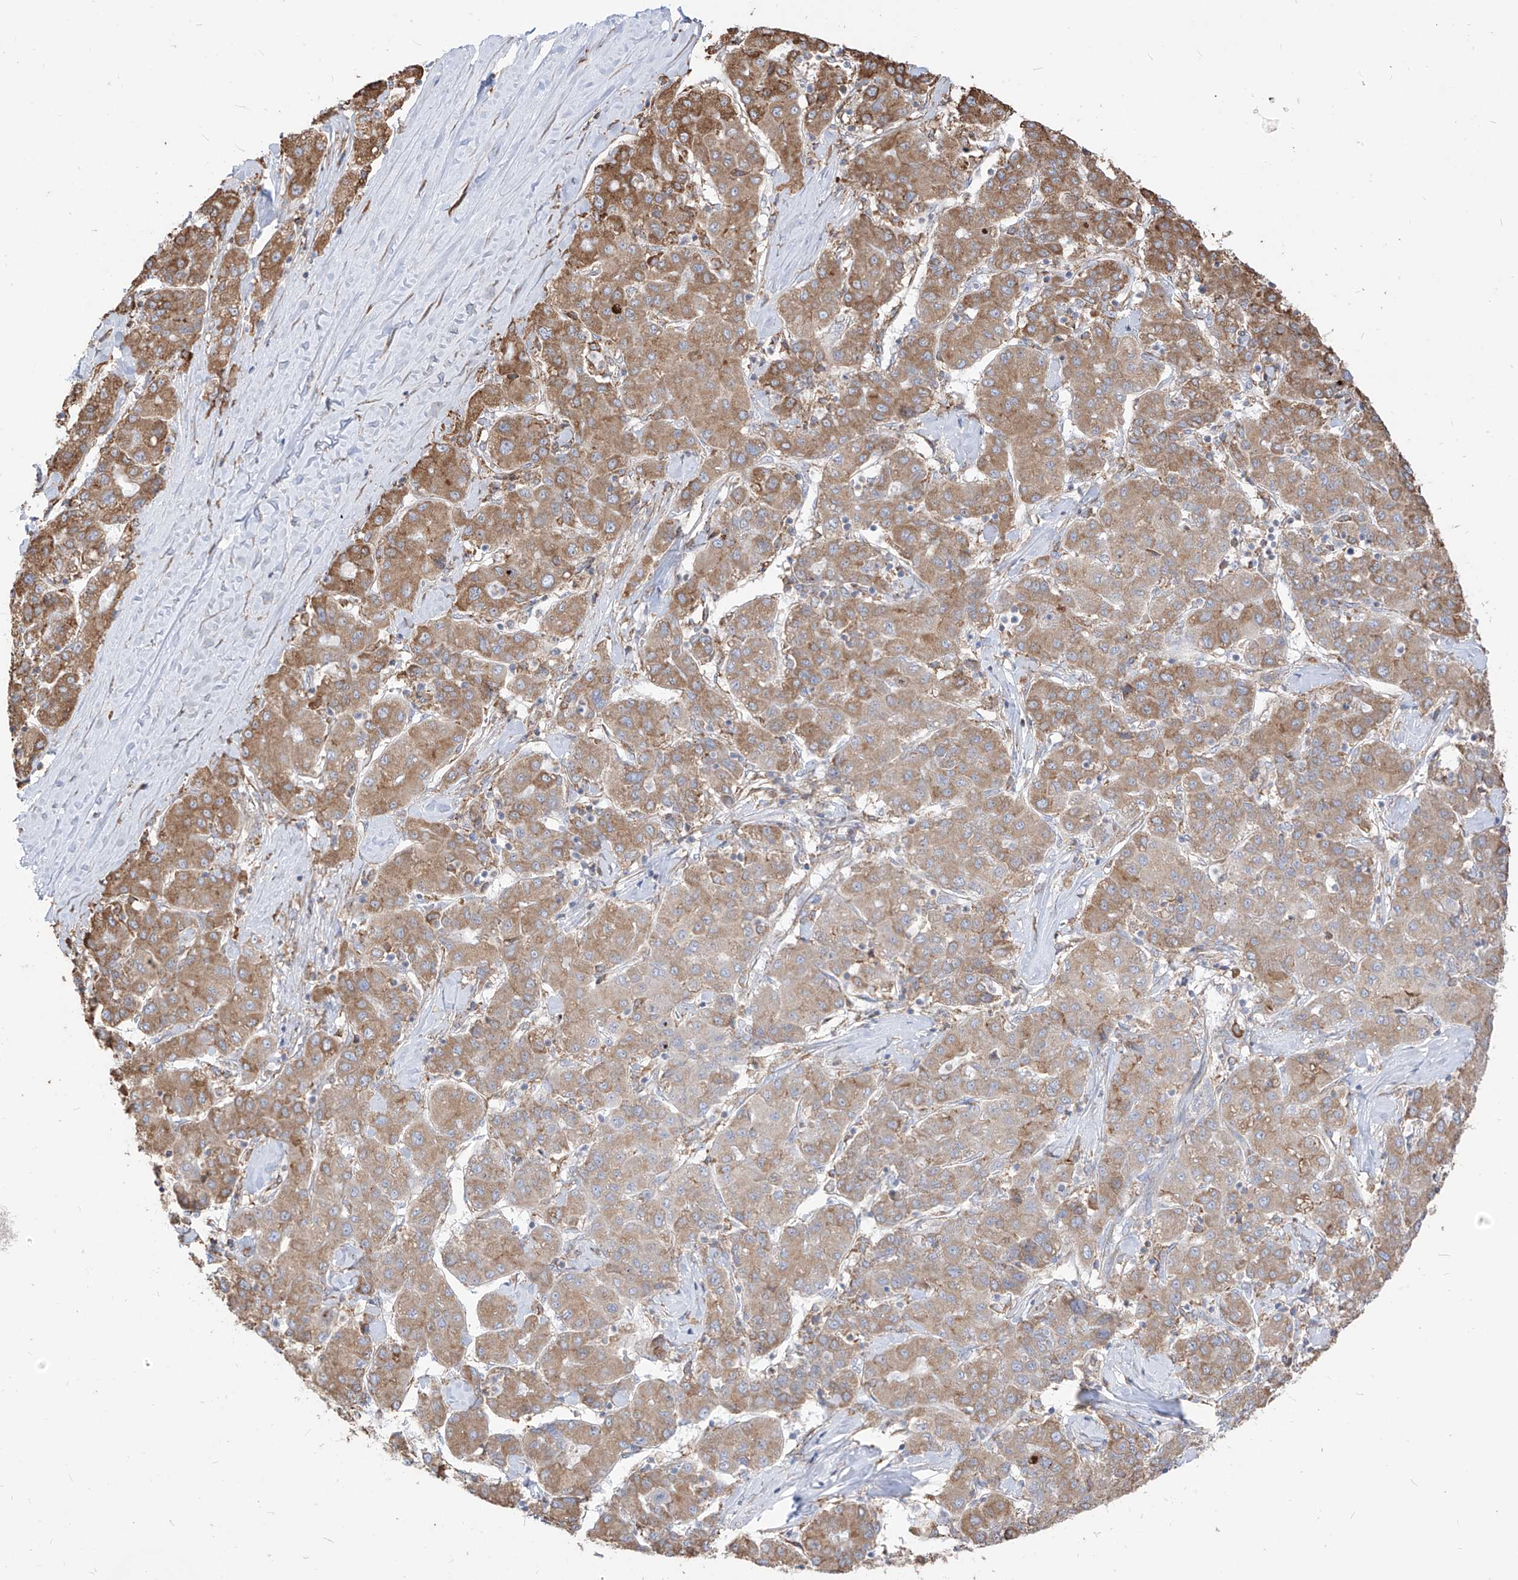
{"staining": {"intensity": "moderate", "quantity": "25%-75%", "location": "cytoplasmic/membranous"}, "tissue": "liver cancer", "cell_type": "Tumor cells", "image_type": "cancer", "snomed": [{"axis": "morphology", "description": "Carcinoma, Hepatocellular, NOS"}, {"axis": "topography", "description": "Liver"}], "caption": "Moderate cytoplasmic/membranous expression is identified in about 25%-75% of tumor cells in hepatocellular carcinoma (liver).", "gene": "PDIA6", "patient": {"sex": "male", "age": 65}}